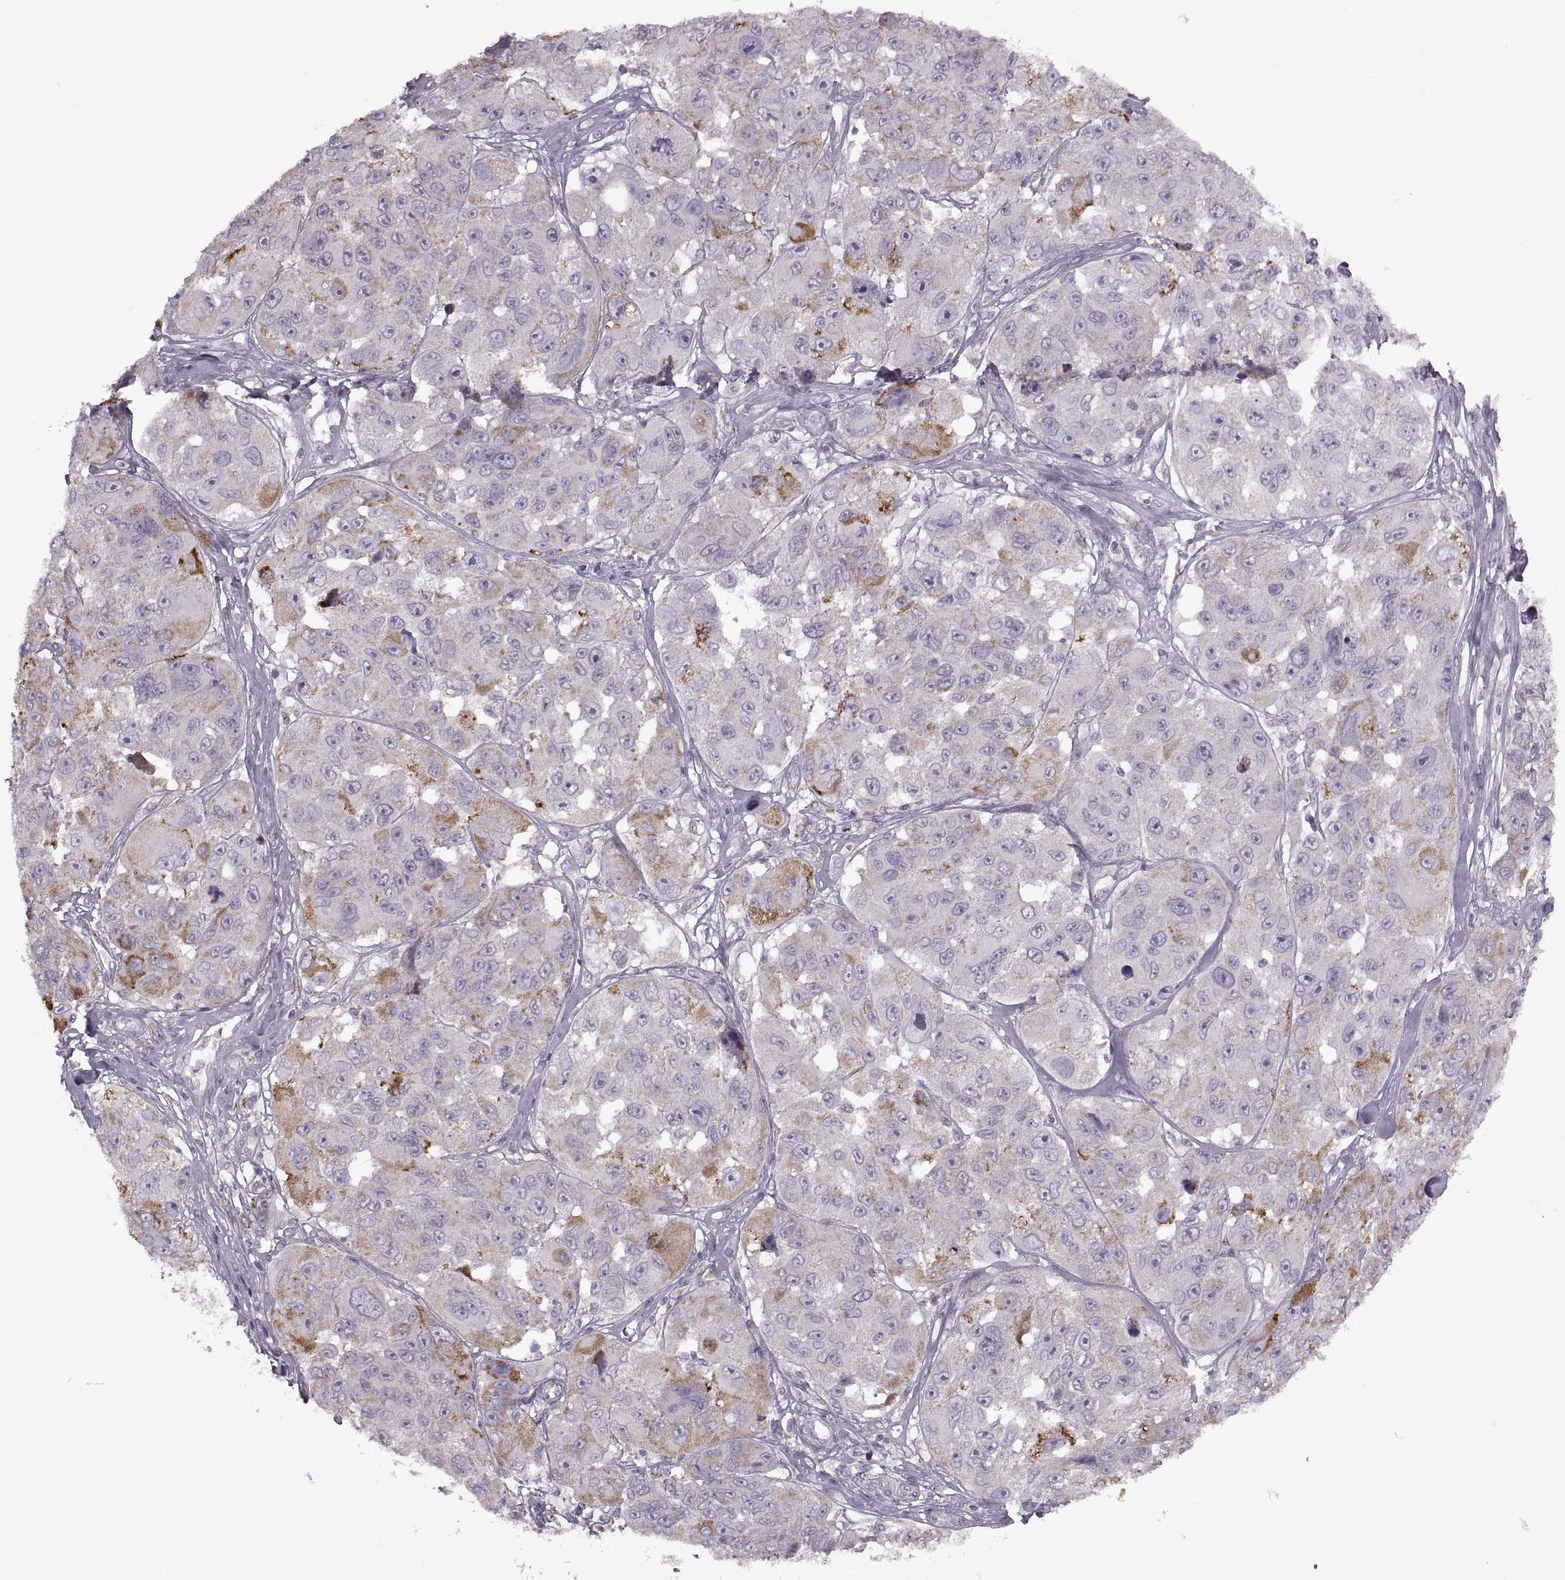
{"staining": {"intensity": "moderate", "quantity": "25%-75%", "location": "cytoplasmic/membranous"}, "tissue": "melanoma", "cell_type": "Tumor cells", "image_type": "cancer", "snomed": [{"axis": "morphology", "description": "Malignant melanoma, NOS"}, {"axis": "topography", "description": "Skin"}], "caption": "Moderate cytoplasmic/membranous staining for a protein is appreciated in about 25%-75% of tumor cells of malignant melanoma using immunohistochemistry.", "gene": "PIERCE1", "patient": {"sex": "female", "age": 66}}